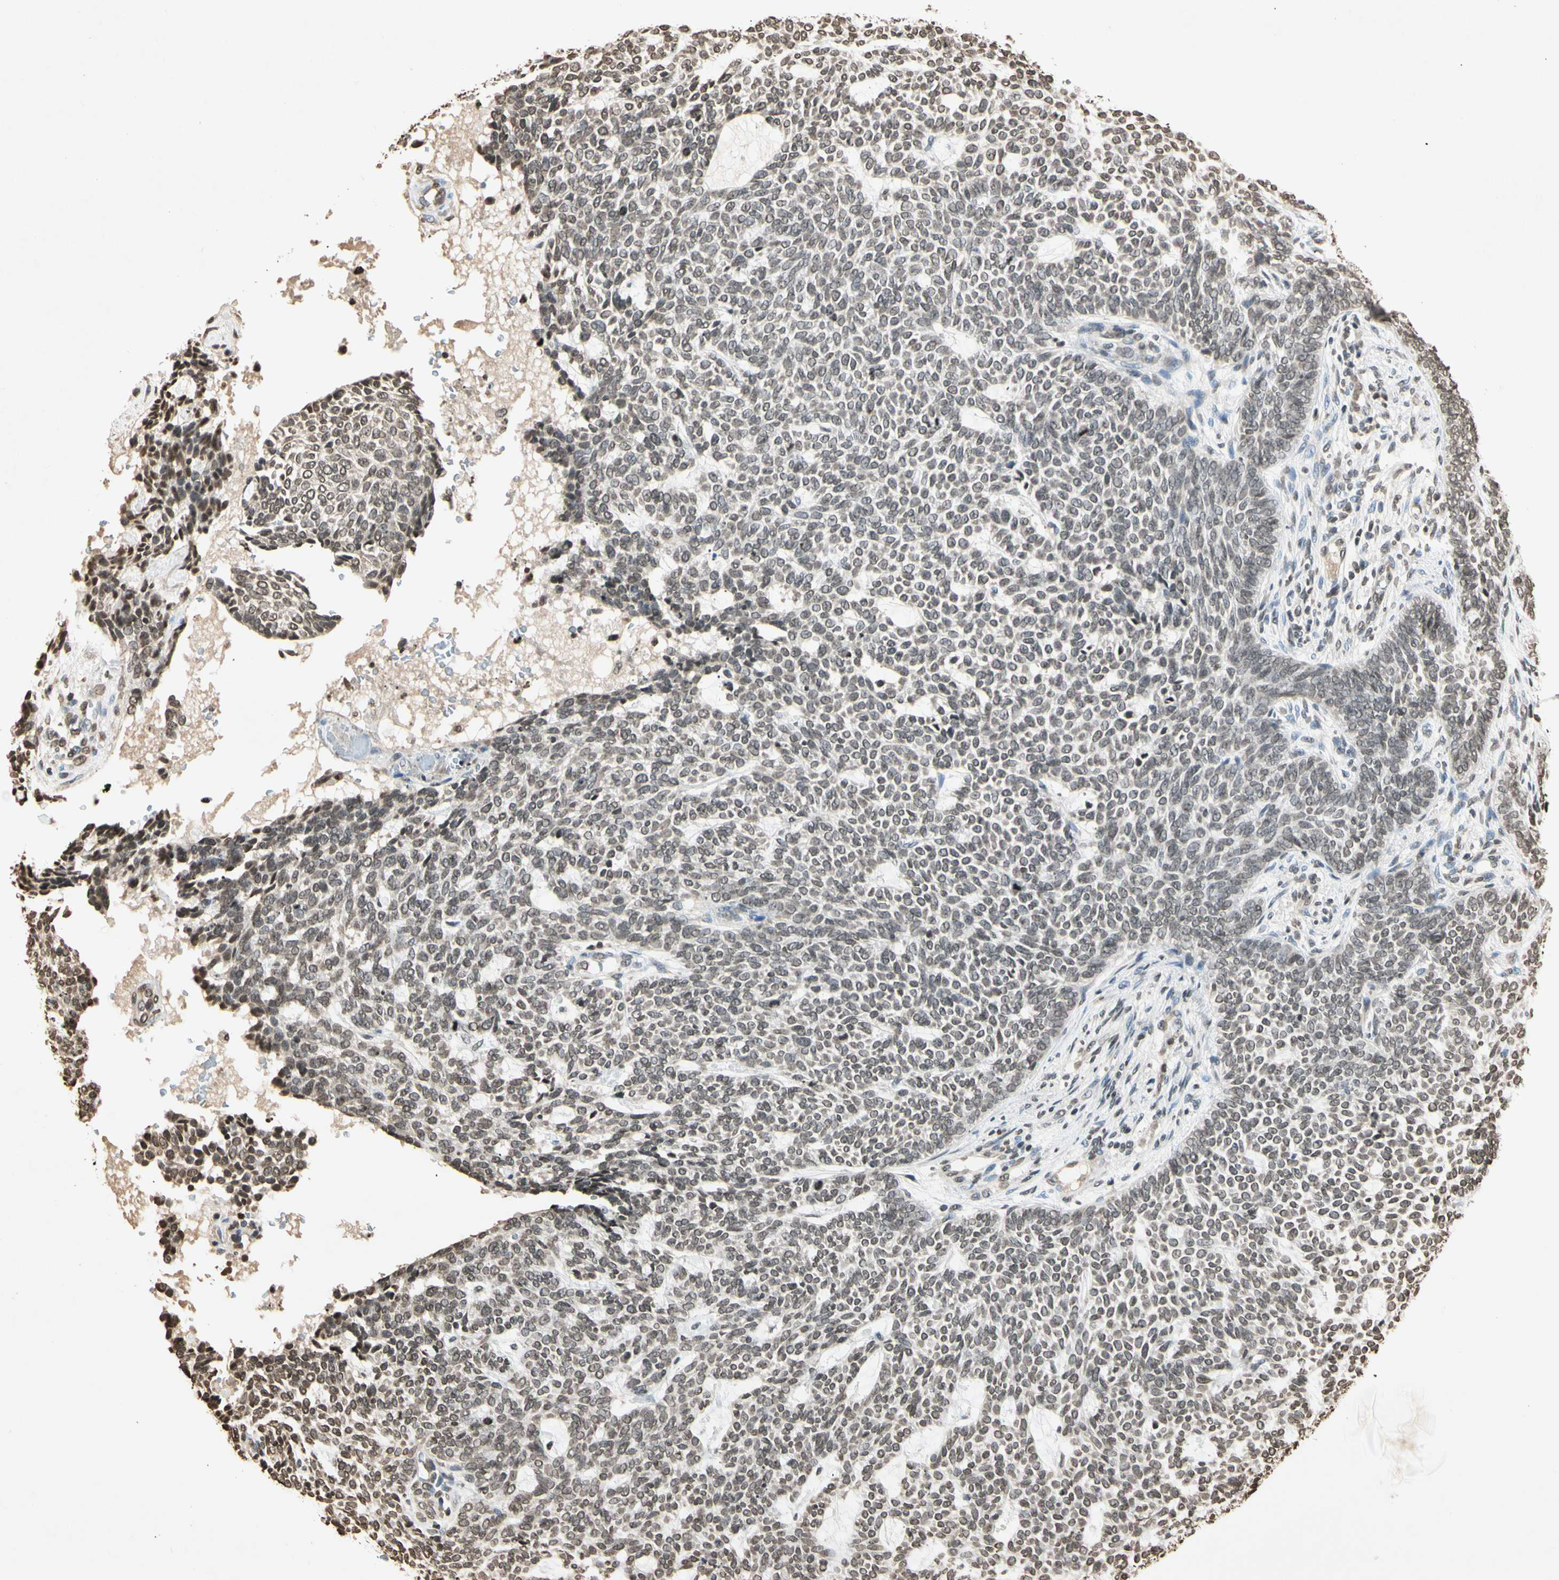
{"staining": {"intensity": "weak", "quantity": "25%-75%", "location": "none"}, "tissue": "skin cancer", "cell_type": "Tumor cells", "image_type": "cancer", "snomed": [{"axis": "morphology", "description": "Basal cell carcinoma"}, {"axis": "topography", "description": "Skin"}], "caption": "Immunohistochemical staining of human skin basal cell carcinoma demonstrates weak None protein expression in approximately 25%-75% of tumor cells.", "gene": "TOP1", "patient": {"sex": "male", "age": 87}}